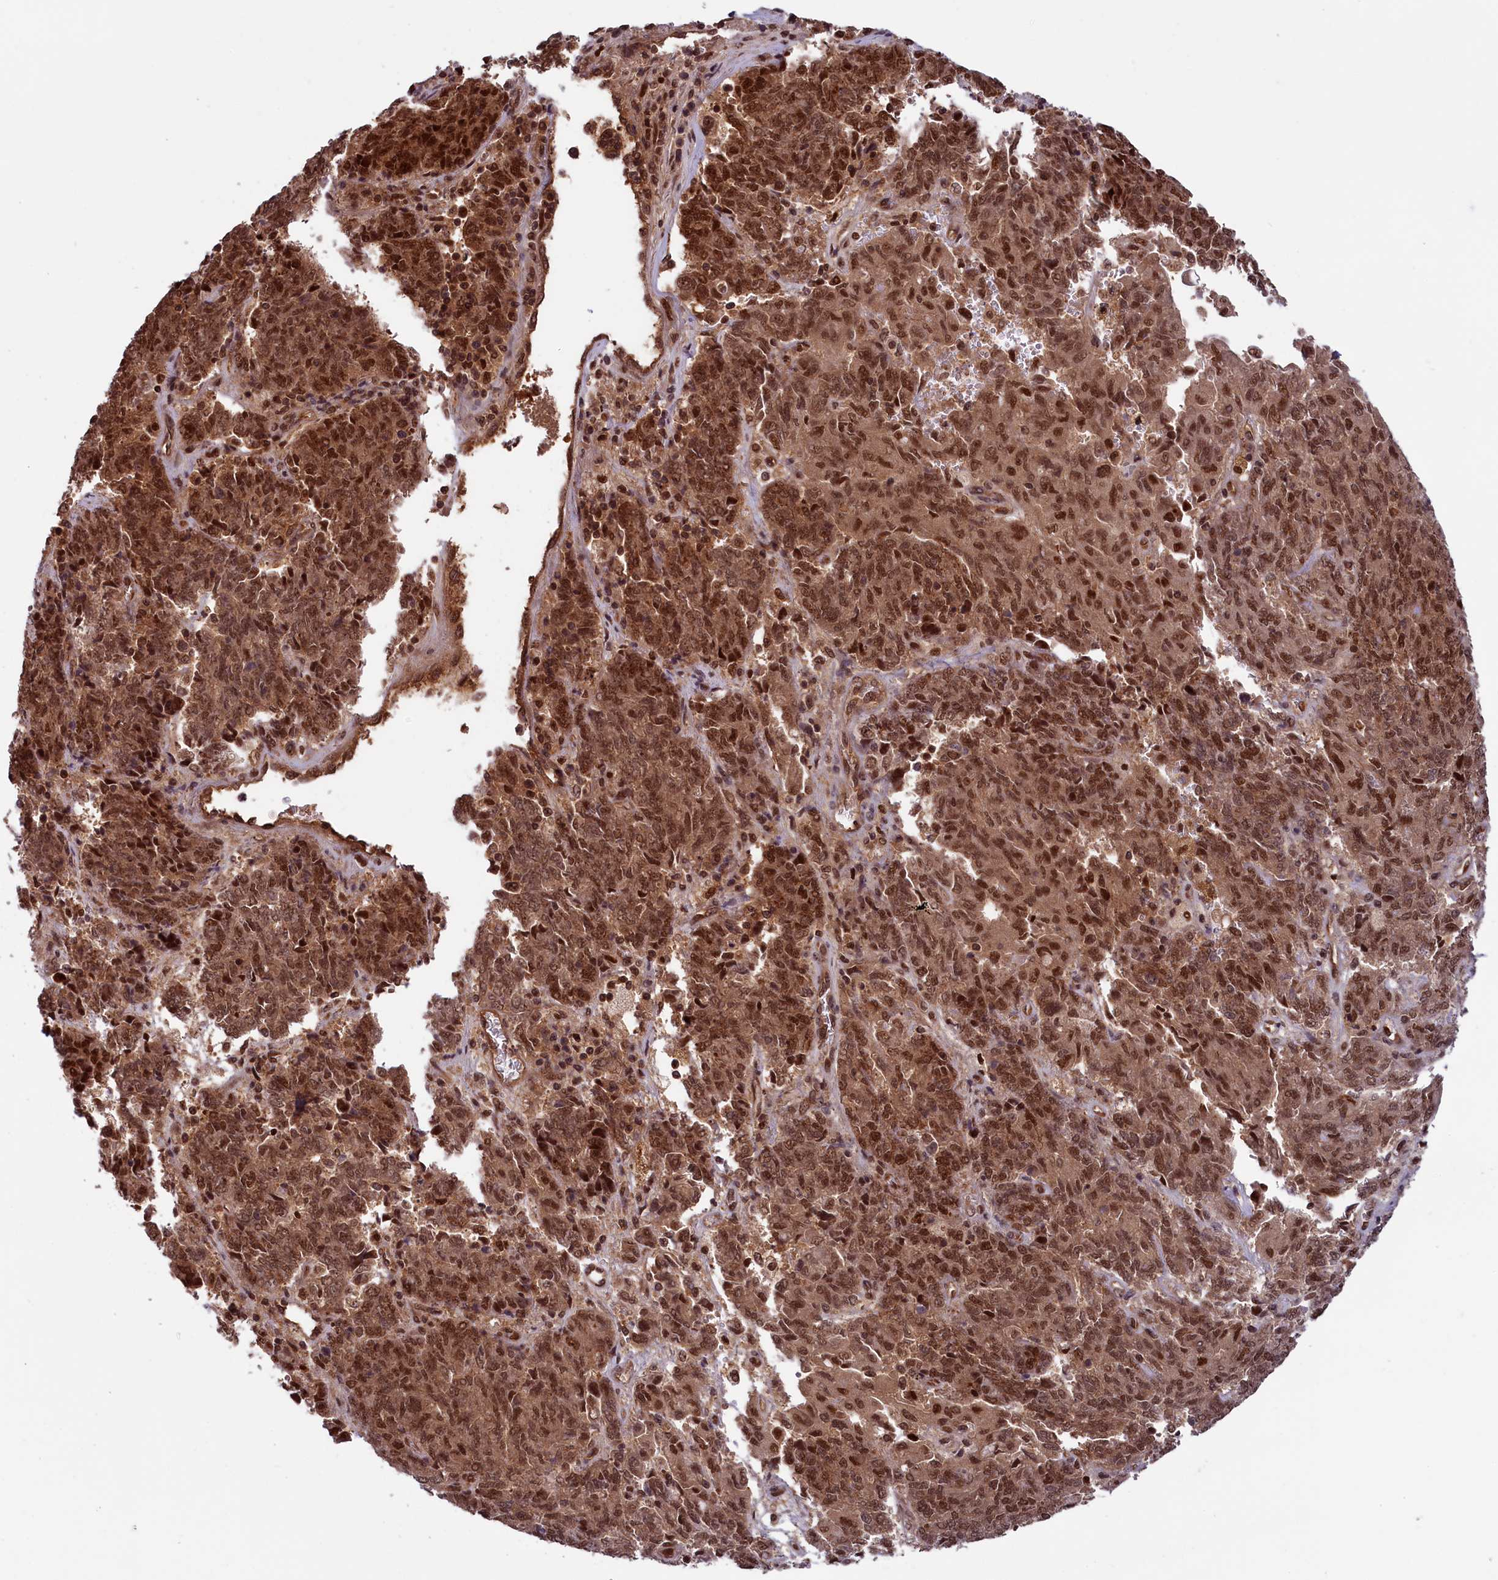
{"staining": {"intensity": "strong", "quantity": ">75%", "location": "cytoplasmic/membranous,nuclear"}, "tissue": "endometrial cancer", "cell_type": "Tumor cells", "image_type": "cancer", "snomed": [{"axis": "morphology", "description": "Adenocarcinoma, NOS"}, {"axis": "topography", "description": "Endometrium"}], "caption": "This is an image of immunohistochemistry (IHC) staining of adenocarcinoma (endometrial), which shows strong expression in the cytoplasmic/membranous and nuclear of tumor cells.", "gene": "SLC7A6OS", "patient": {"sex": "female", "age": 80}}